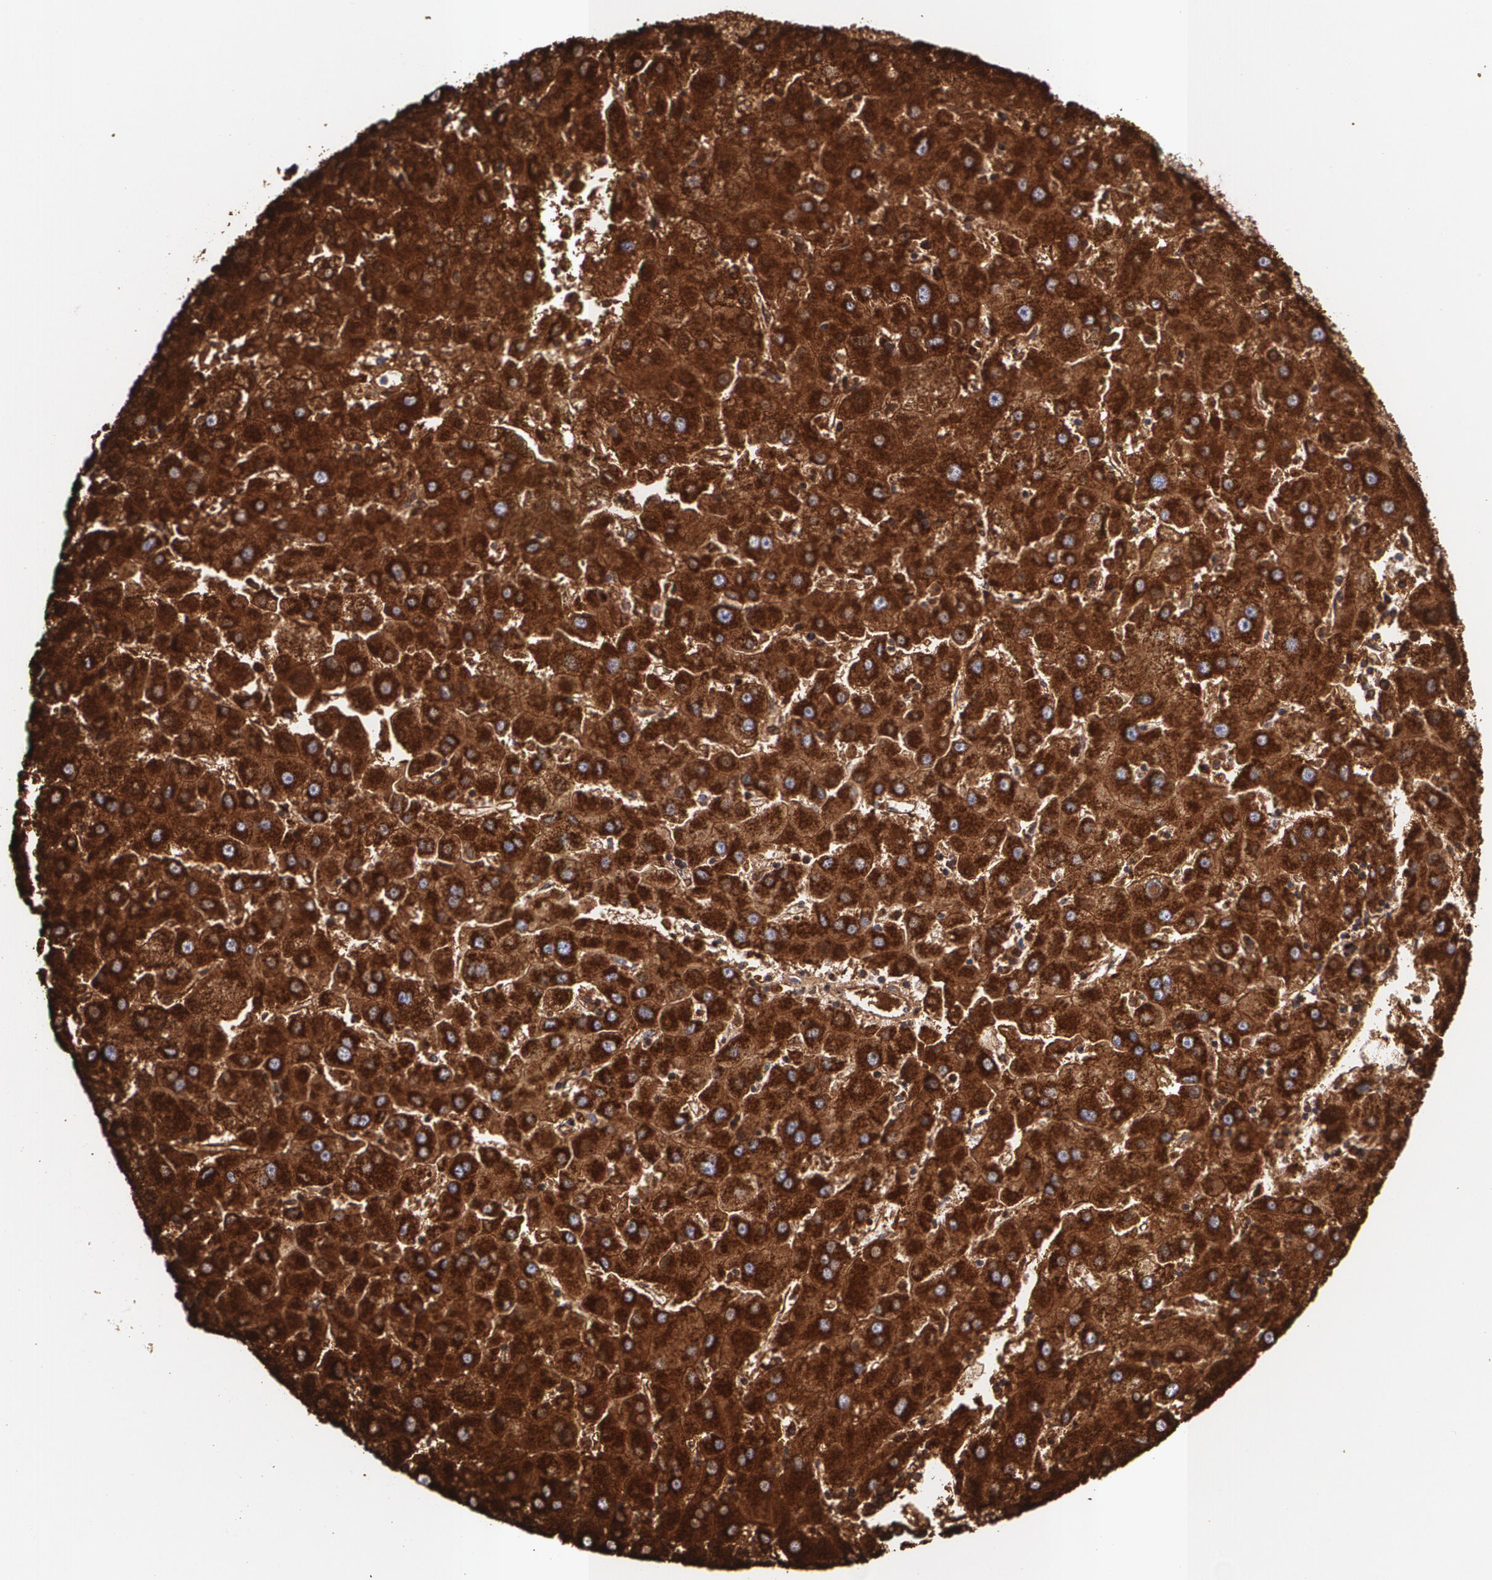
{"staining": {"intensity": "strong", "quantity": ">75%", "location": "cytoplasmic/membranous"}, "tissue": "liver cancer", "cell_type": "Tumor cells", "image_type": "cancer", "snomed": [{"axis": "morphology", "description": "Carcinoma, Hepatocellular, NOS"}, {"axis": "topography", "description": "Liver"}], "caption": "This photomicrograph exhibits liver cancer (hepatocellular carcinoma) stained with immunohistochemistry to label a protein in brown. The cytoplasmic/membranous of tumor cells show strong positivity for the protein. Nuclei are counter-stained blue.", "gene": "HSPD1", "patient": {"sex": "male", "age": 72}}